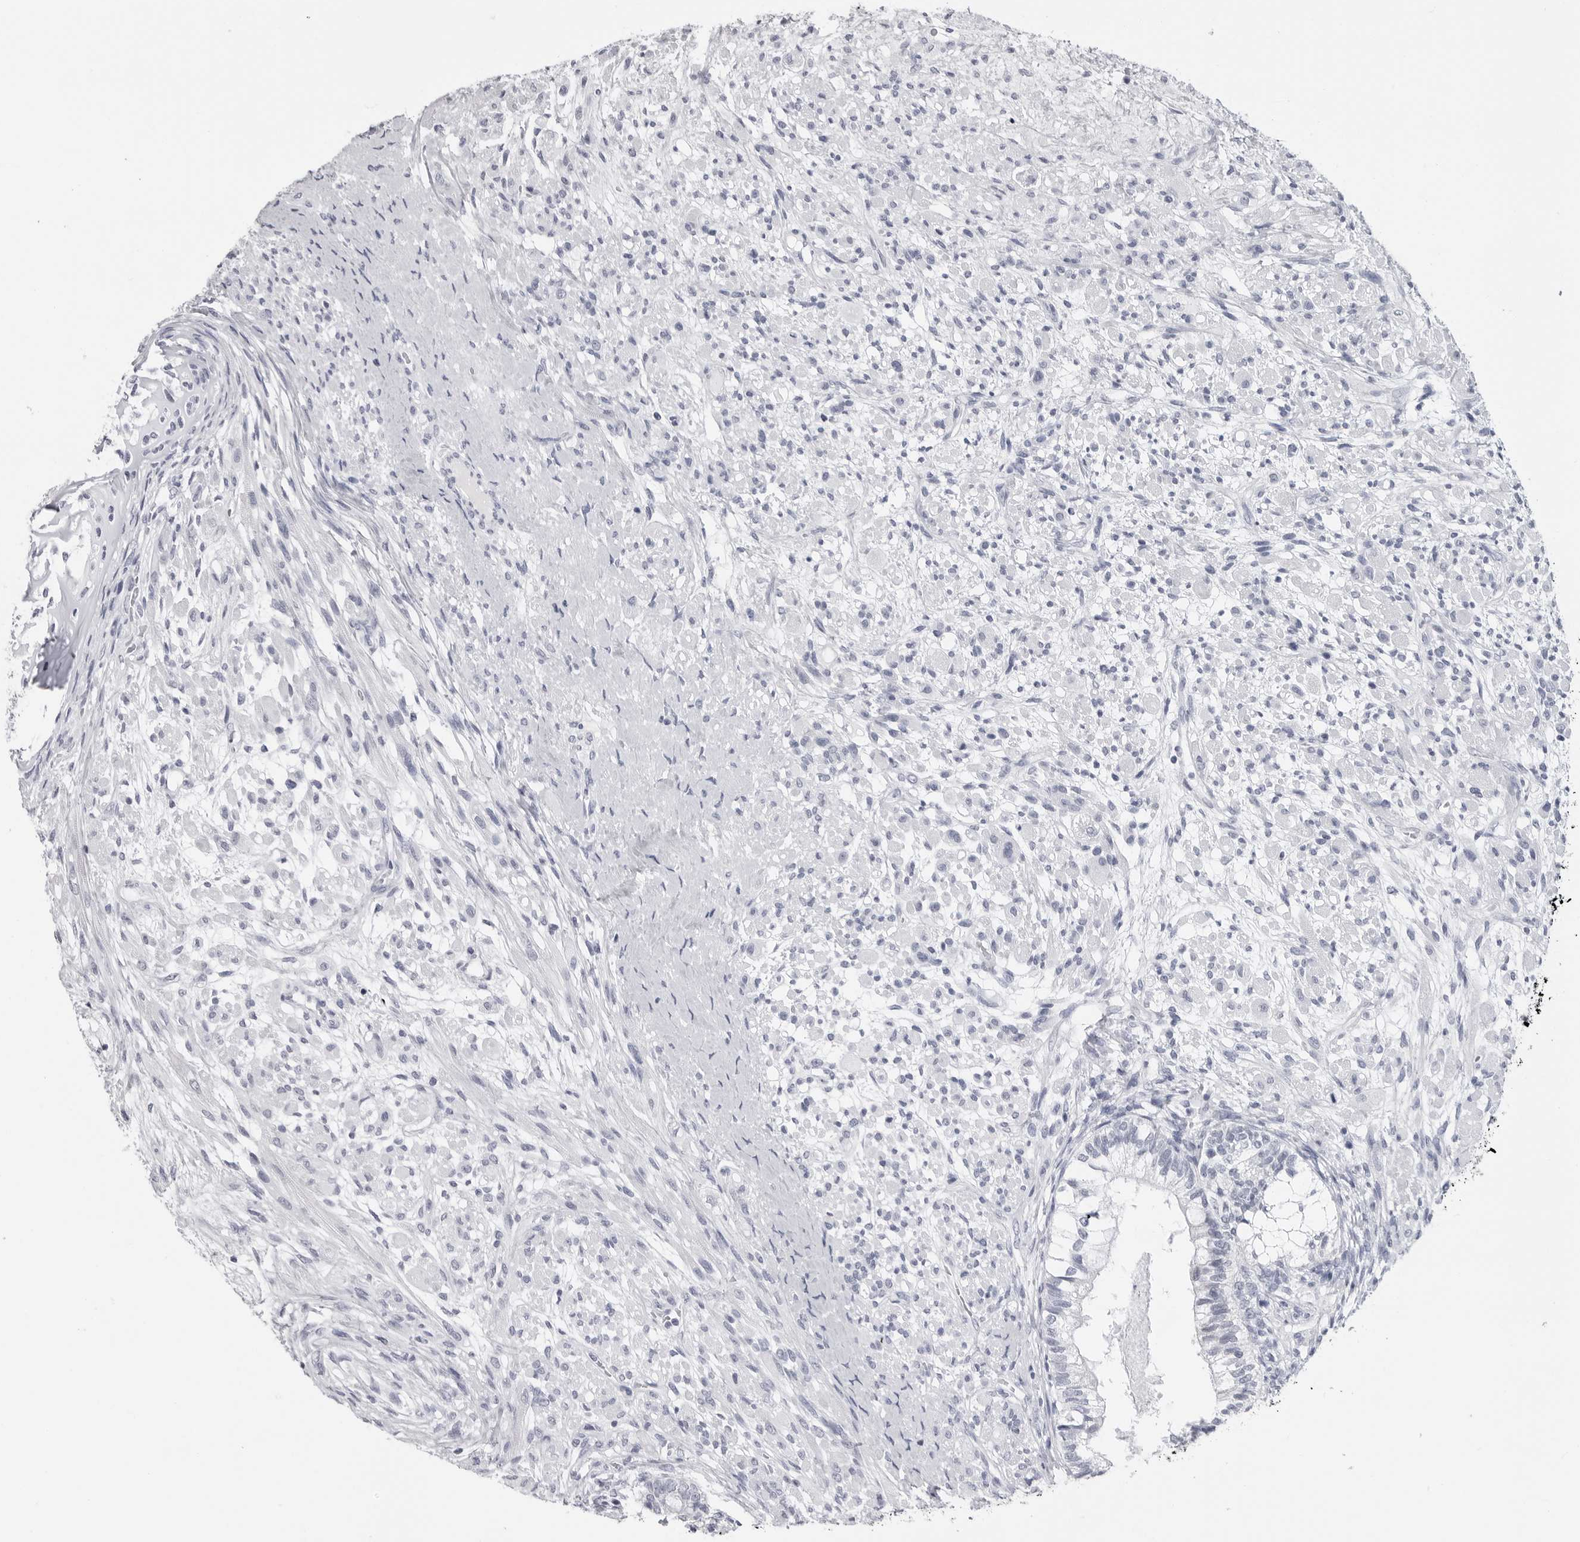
{"staining": {"intensity": "negative", "quantity": "none", "location": "none"}, "tissue": "testis cancer", "cell_type": "Tumor cells", "image_type": "cancer", "snomed": [{"axis": "morphology", "description": "Seminoma, NOS"}, {"axis": "morphology", "description": "Carcinoma, Embryonal, NOS"}, {"axis": "topography", "description": "Testis"}], "caption": "Immunohistochemistry micrograph of neoplastic tissue: testis seminoma stained with DAB exhibits no significant protein expression in tumor cells.", "gene": "PGA3", "patient": {"sex": "male", "age": 28}}